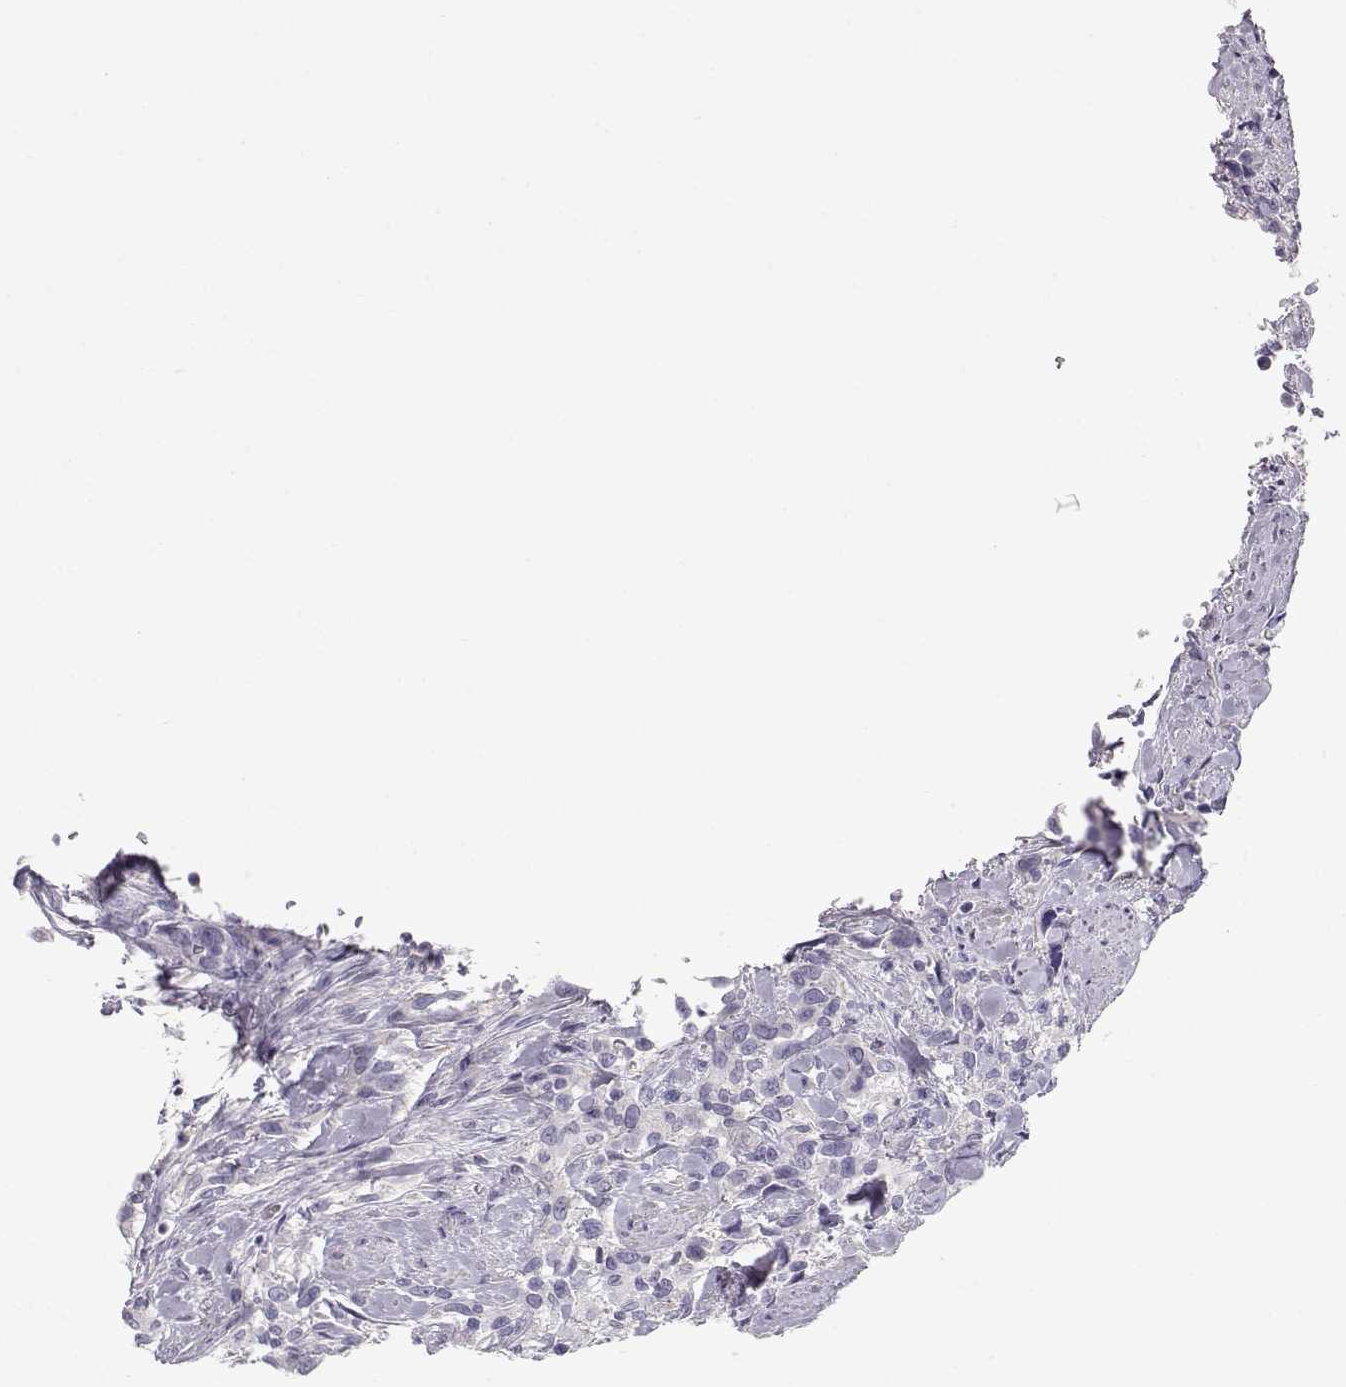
{"staining": {"intensity": "negative", "quantity": "none", "location": "none"}, "tissue": "urothelial cancer", "cell_type": "Tumor cells", "image_type": "cancer", "snomed": [{"axis": "morphology", "description": "Urothelial carcinoma, NOS"}, {"axis": "morphology", "description": "Urothelial carcinoma, High grade"}, {"axis": "topography", "description": "Urinary bladder"}], "caption": "High power microscopy micrograph of an IHC image of high-grade urothelial carcinoma, revealing no significant staining in tumor cells.", "gene": "SLITRK3", "patient": {"sex": "female", "age": 64}}